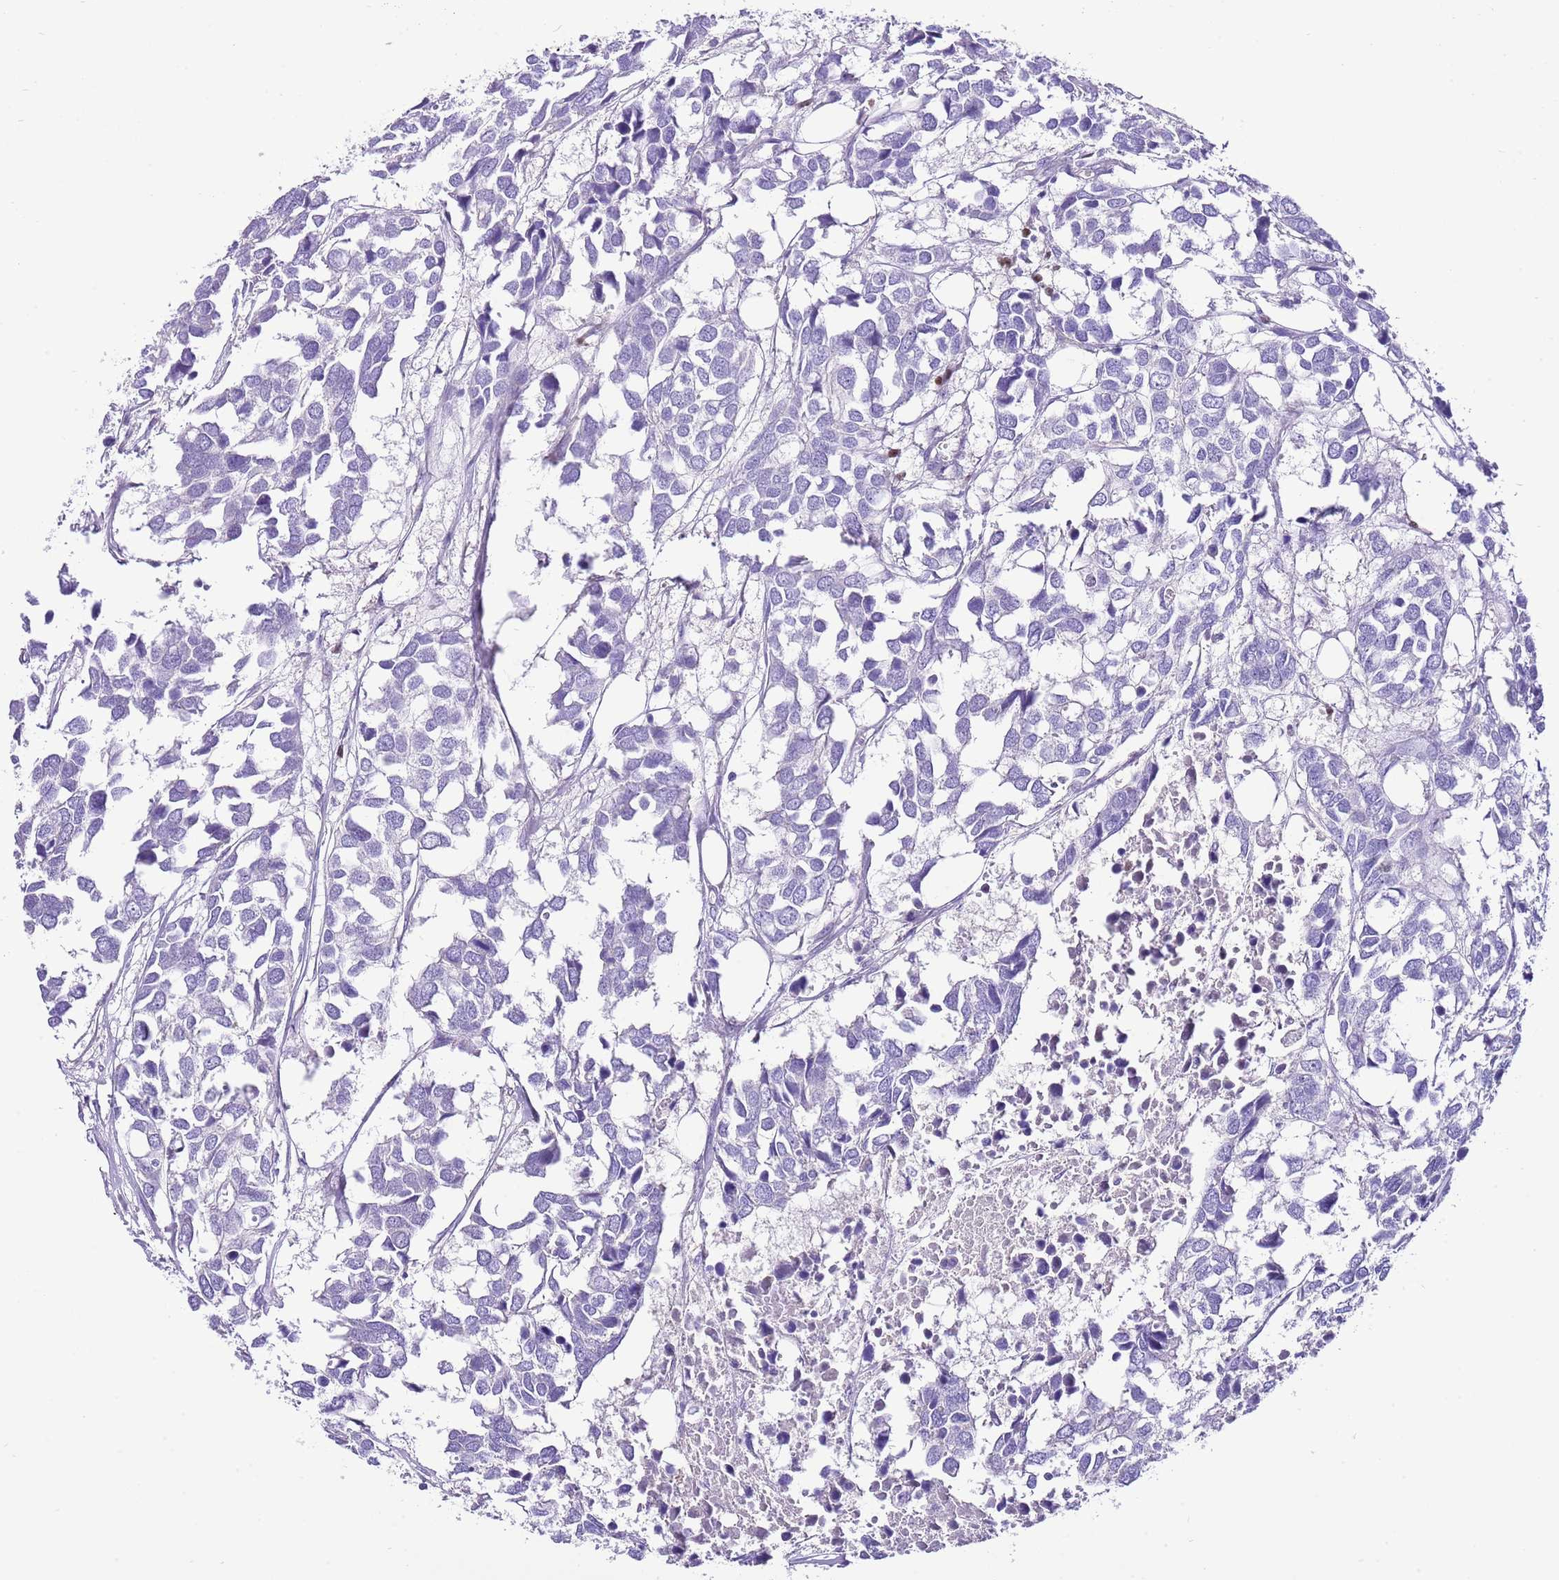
{"staining": {"intensity": "negative", "quantity": "none", "location": "none"}, "tissue": "breast cancer", "cell_type": "Tumor cells", "image_type": "cancer", "snomed": [{"axis": "morphology", "description": "Duct carcinoma"}, {"axis": "topography", "description": "Breast"}], "caption": "Tumor cells are negative for protein expression in human breast cancer (intraductal carcinoma). The staining is performed using DAB brown chromogen with nuclei counter-stained in using hematoxylin.", "gene": "BHLHA15", "patient": {"sex": "female", "age": 83}}